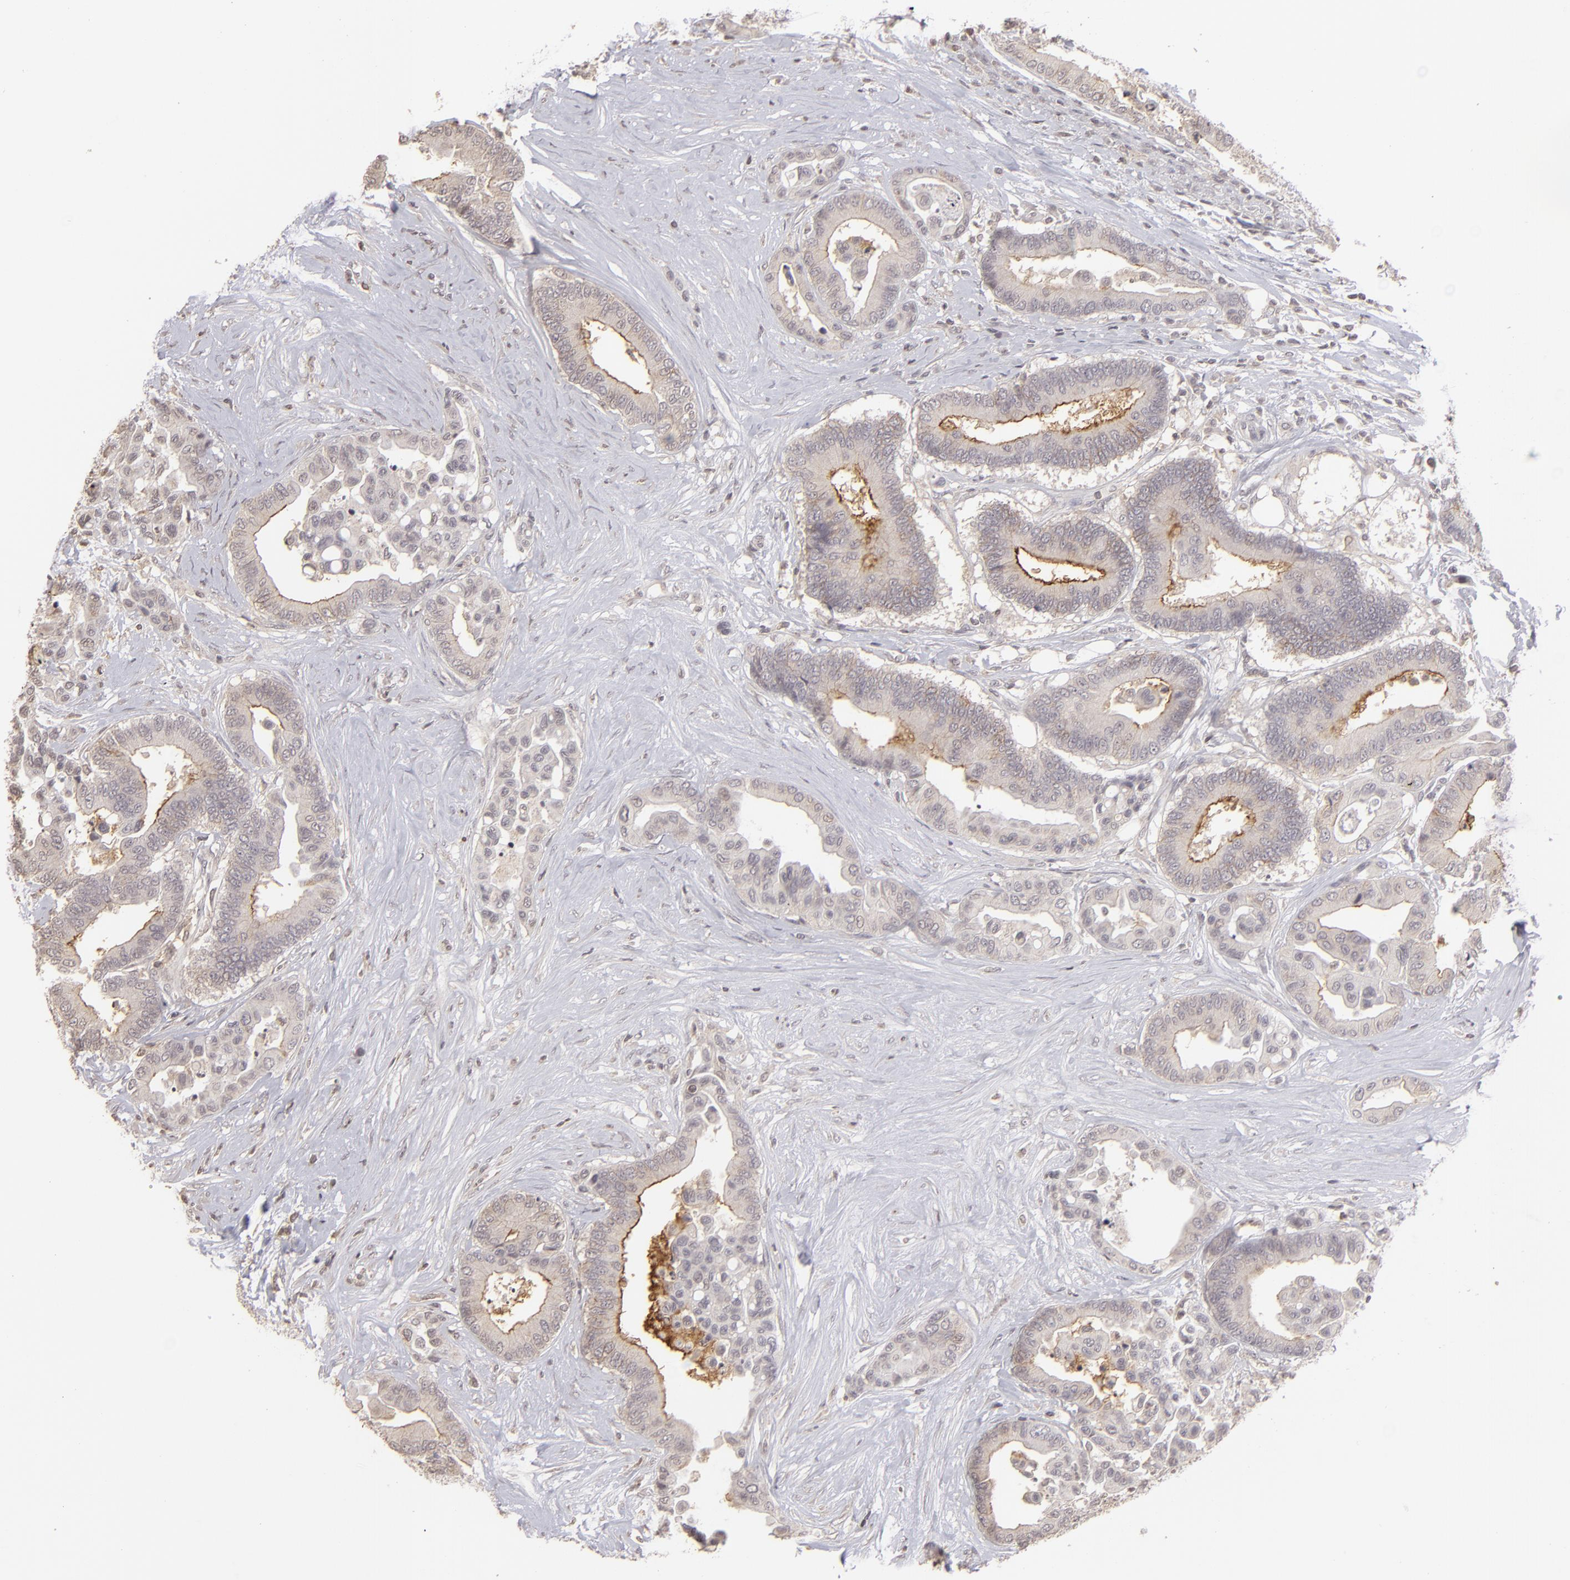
{"staining": {"intensity": "moderate", "quantity": "<25%", "location": "cytoplasmic/membranous"}, "tissue": "colorectal cancer", "cell_type": "Tumor cells", "image_type": "cancer", "snomed": [{"axis": "morphology", "description": "Adenocarcinoma, NOS"}, {"axis": "topography", "description": "Colon"}], "caption": "This is an image of immunohistochemistry staining of colorectal cancer (adenocarcinoma), which shows moderate expression in the cytoplasmic/membranous of tumor cells.", "gene": "CLDN2", "patient": {"sex": "male", "age": 82}}